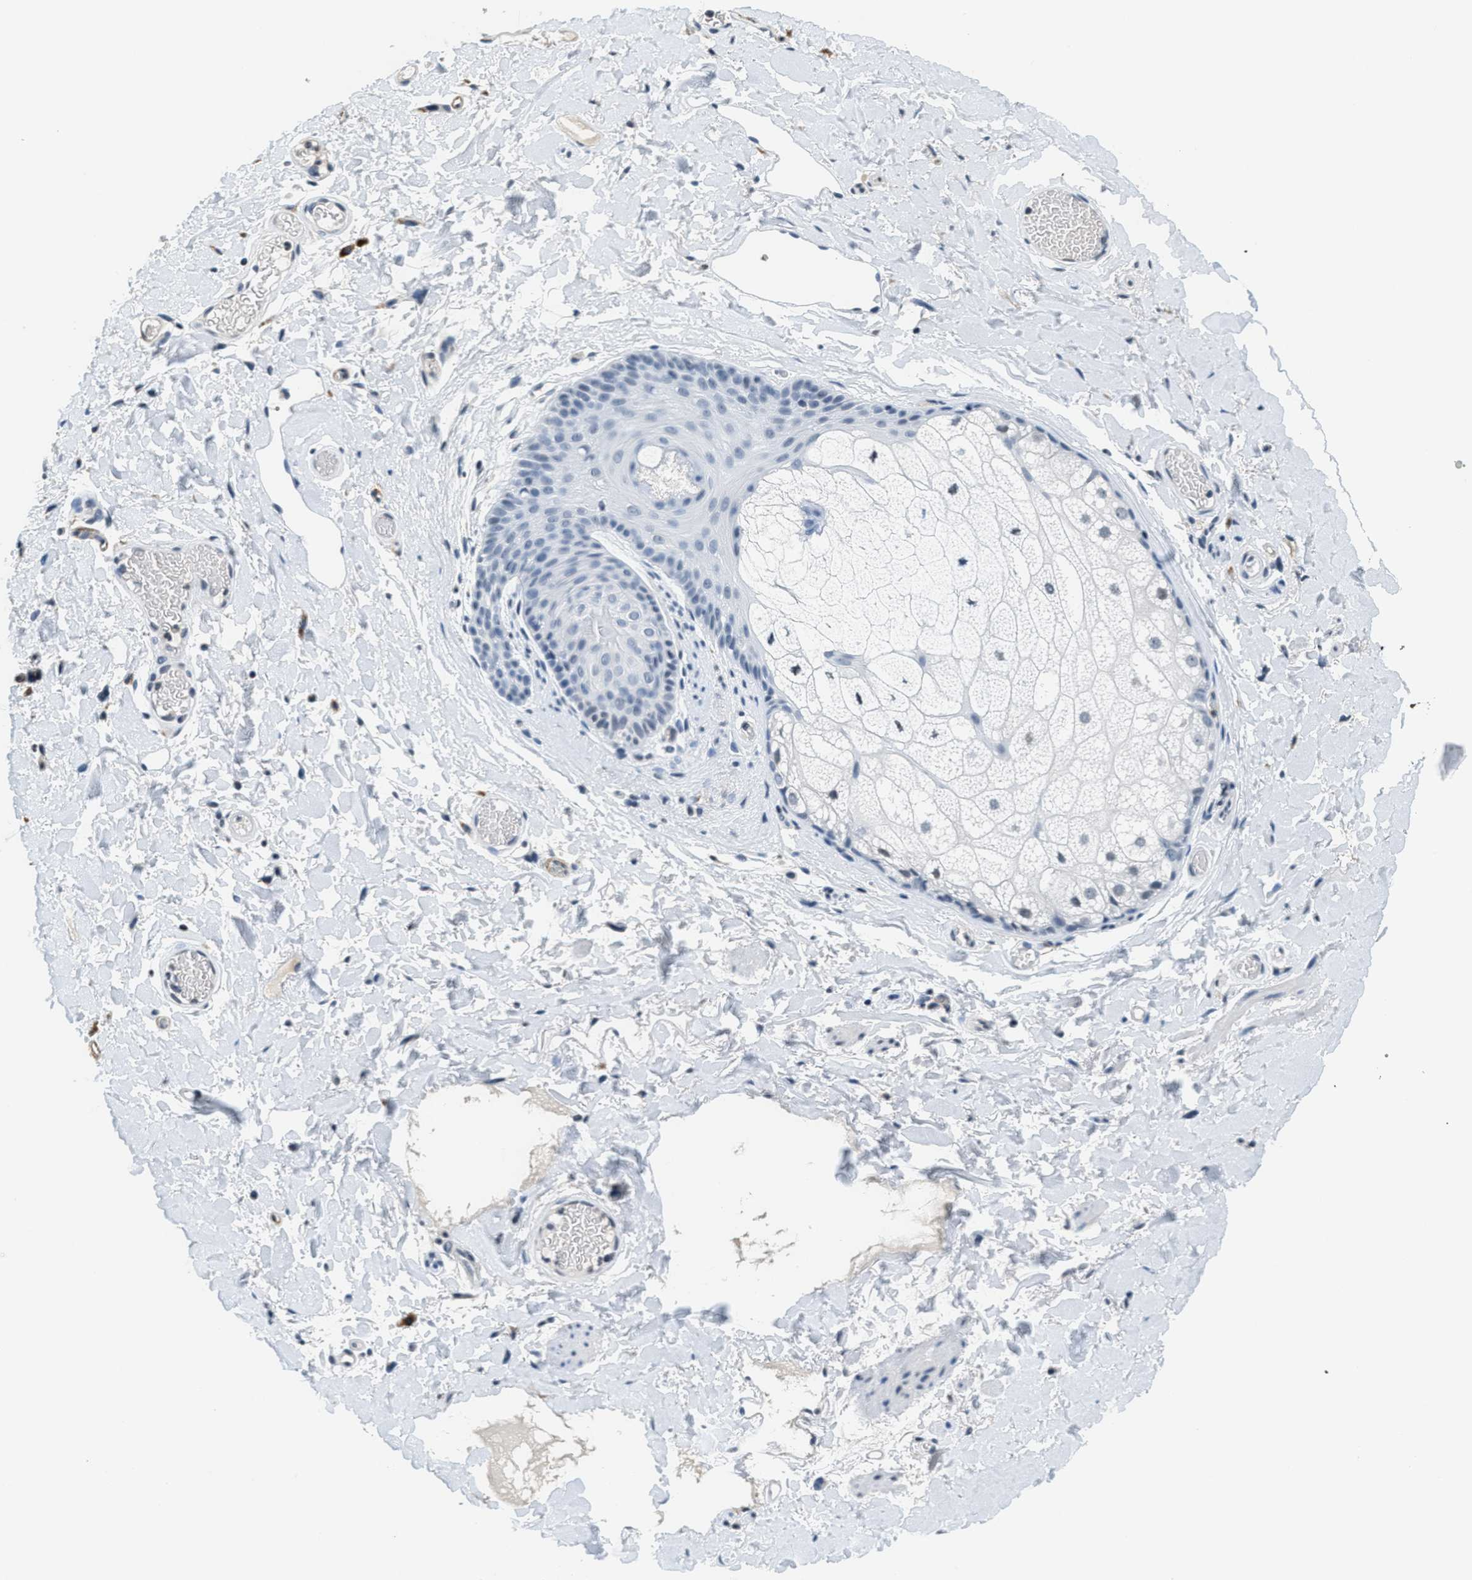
{"staining": {"intensity": "negative", "quantity": "none", "location": "none"}, "tissue": "skin", "cell_type": "Epidermal cells", "image_type": "normal", "snomed": [{"axis": "morphology", "description": "Normal tissue, NOS"}, {"axis": "topography", "description": "Vulva"}], "caption": "Immunohistochemistry (IHC) of normal human skin reveals no staining in epidermal cells.", "gene": "CA4", "patient": {"sex": "female", "age": 73}}